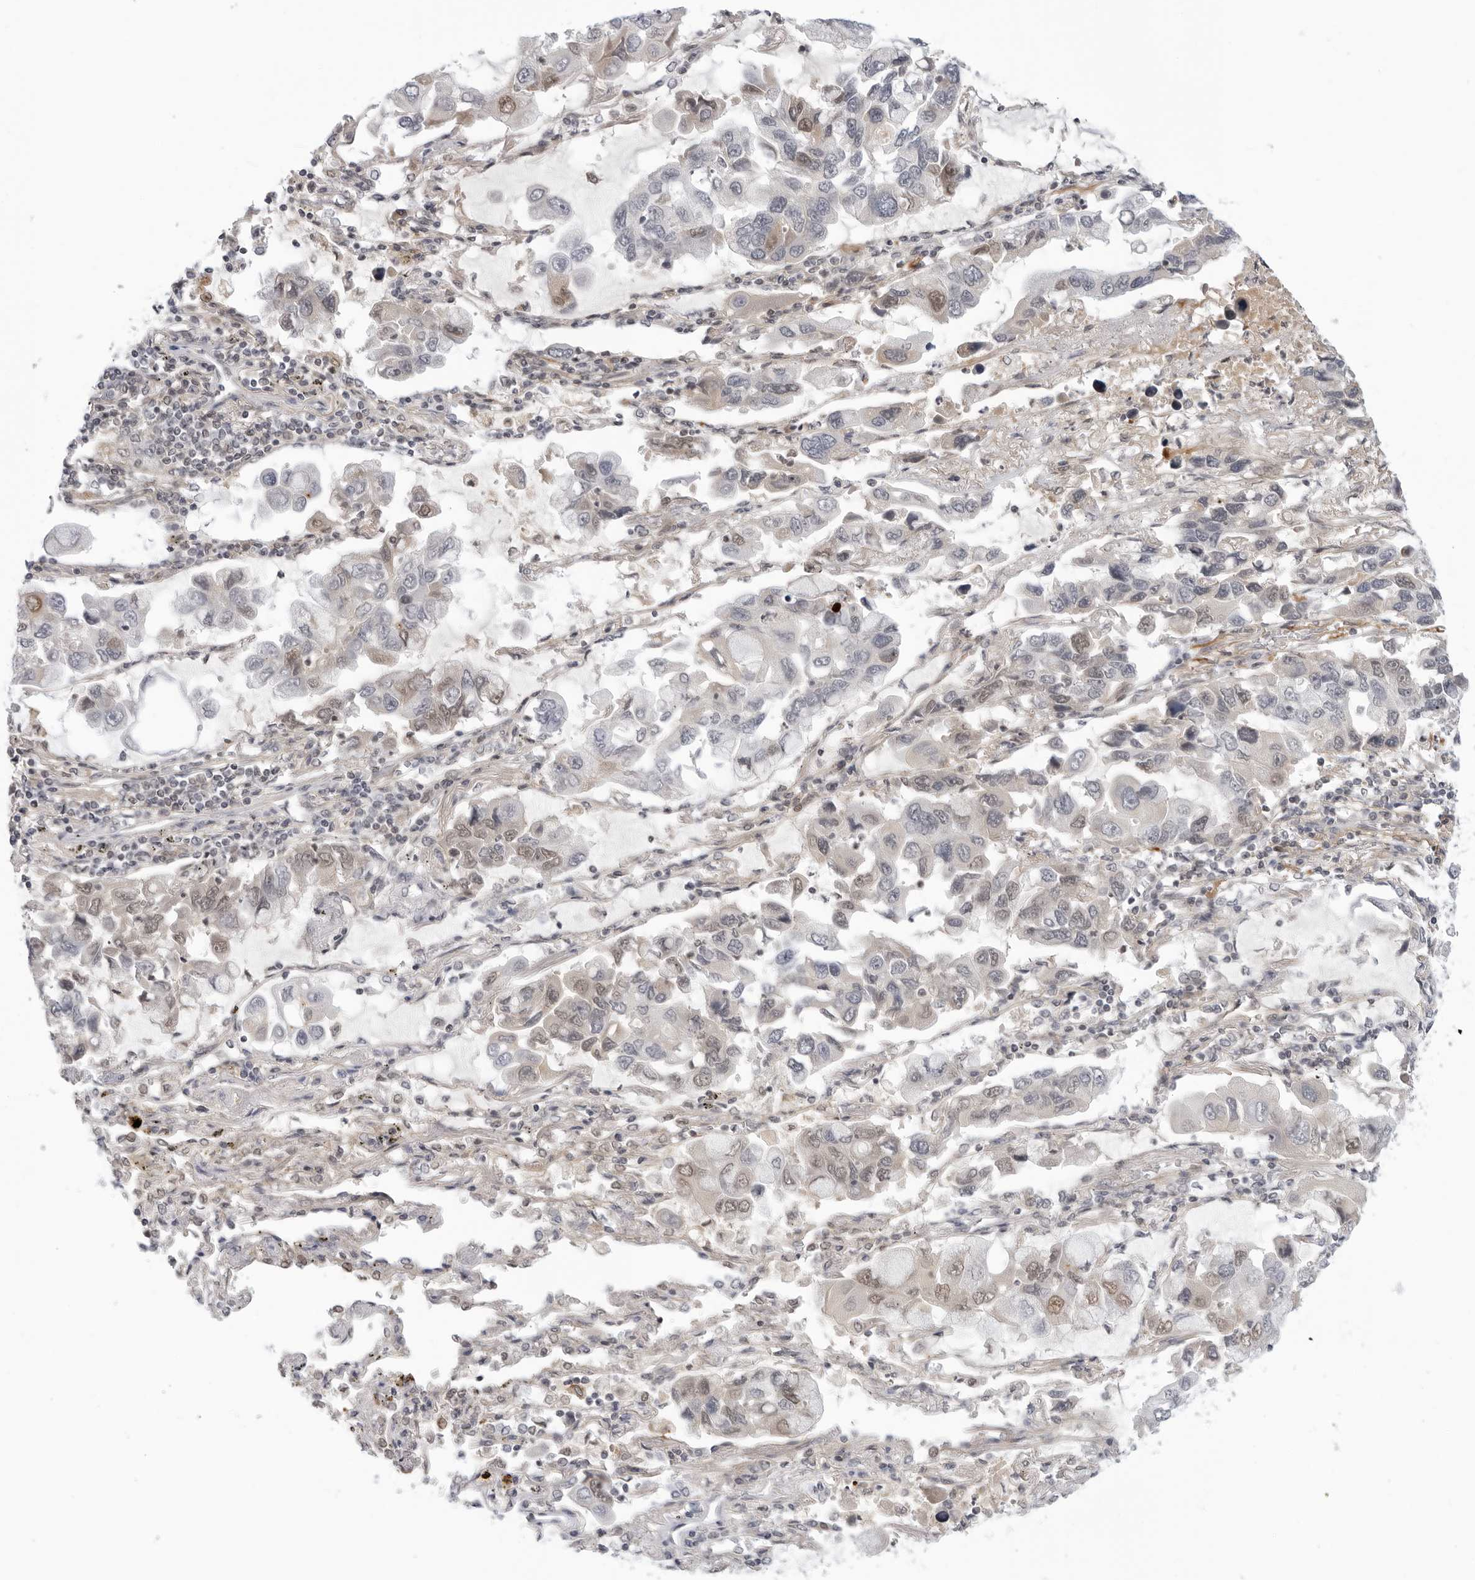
{"staining": {"intensity": "weak", "quantity": "<25%", "location": "nuclear"}, "tissue": "lung cancer", "cell_type": "Tumor cells", "image_type": "cancer", "snomed": [{"axis": "morphology", "description": "Adenocarcinoma, NOS"}, {"axis": "topography", "description": "Lung"}], "caption": "Immunohistochemistry micrograph of neoplastic tissue: lung cancer stained with DAB (3,3'-diaminobenzidine) displays no significant protein expression in tumor cells.", "gene": "SUGCT", "patient": {"sex": "male", "age": 64}}